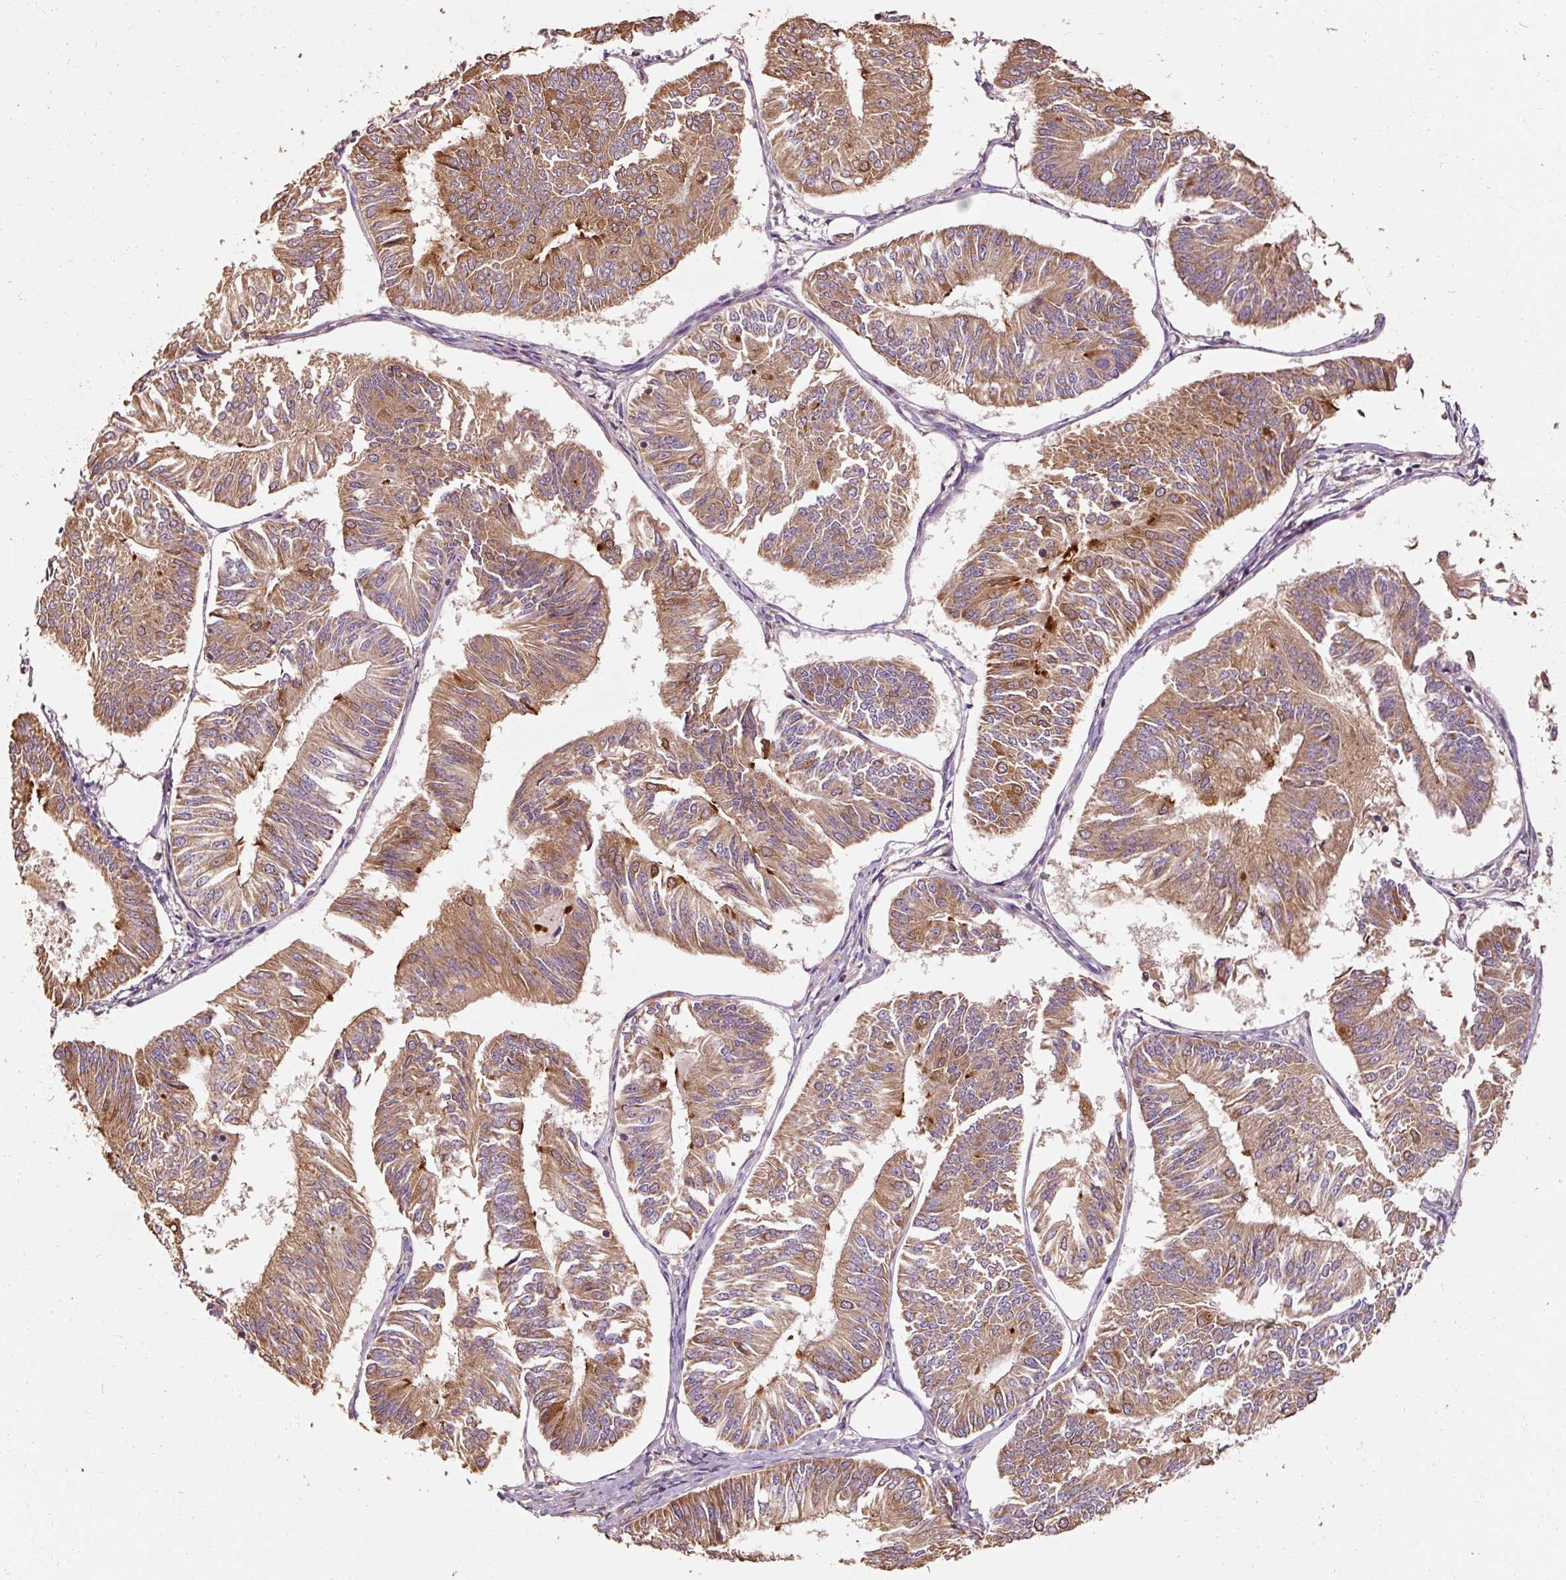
{"staining": {"intensity": "moderate", "quantity": ">75%", "location": "cytoplasmic/membranous"}, "tissue": "endometrial cancer", "cell_type": "Tumor cells", "image_type": "cancer", "snomed": [{"axis": "morphology", "description": "Adenocarcinoma, NOS"}, {"axis": "topography", "description": "Endometrium"}], "caption": "Human adenocarcinoma (endometrial) stained with a brown dye shows moderate cytoplasmic/membranous positive staining in about >75% of tumor cells.", "gene": "EFHC1", "patient": {"sex": "female", "age": 58}}